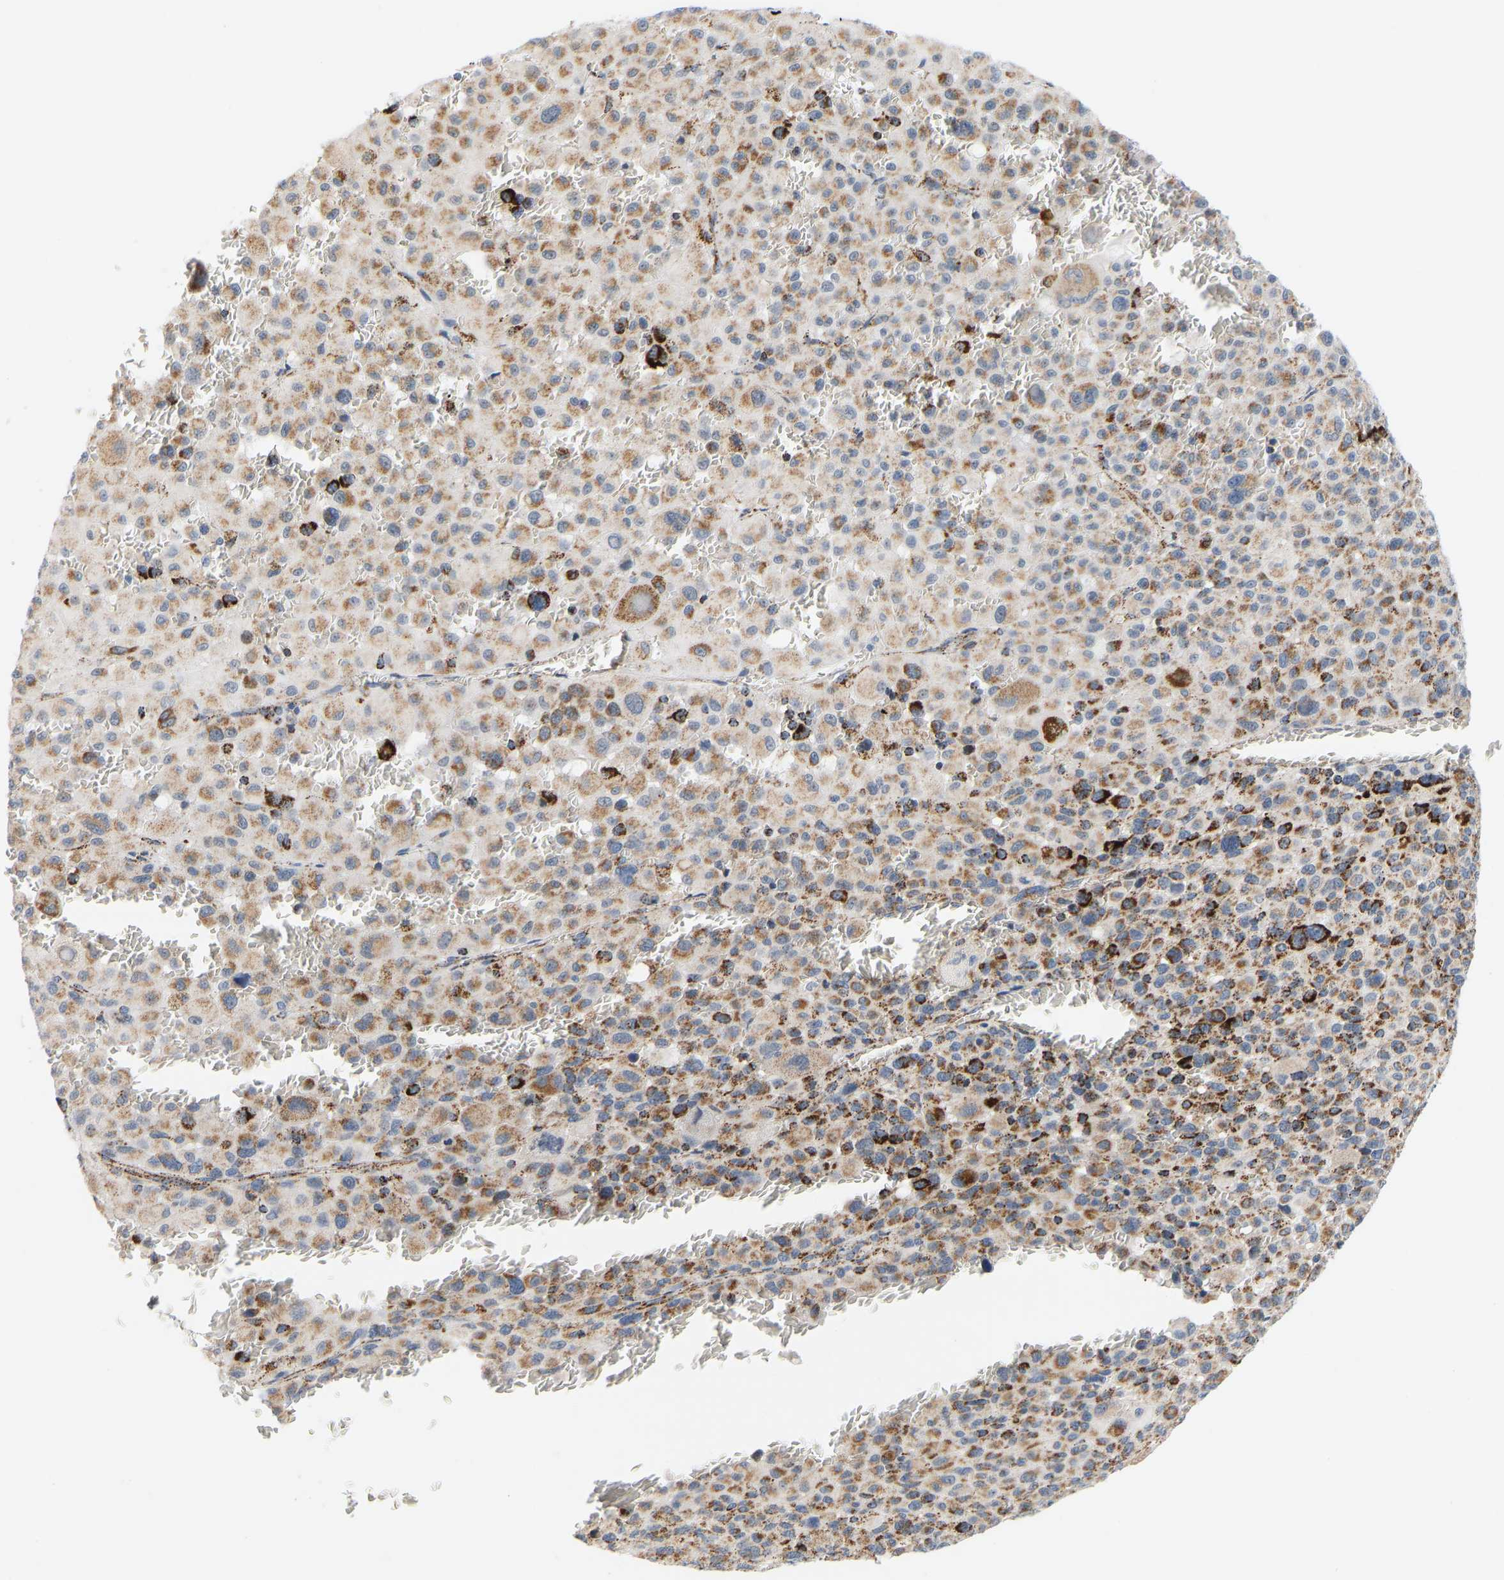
{"staining": {"intensity": "moderate", "quantity": ">75%", "location": "cytoplasmic/membranous"}, "tissue": "melanoma", "cell_type": "Tumor cells", "image_type": "cancer", "snomed": [{"axis": "morphology", "description": "Malignant melanoma, Metastatic site"}, {"axis": "topography", "description": "Skin"}], "caption": "Tumor cells reveal moderate cytoplasmic/membranous expression in approximately >75% of cells in melanoma. Using DAB (3,3'-diaminobenzidine) (brown) and hematoxylin (blue) stains, captured at high magnification using brightfield microscopy.", "gene": "GPSM2", "patient": {"sex": "female", "age": 74}}